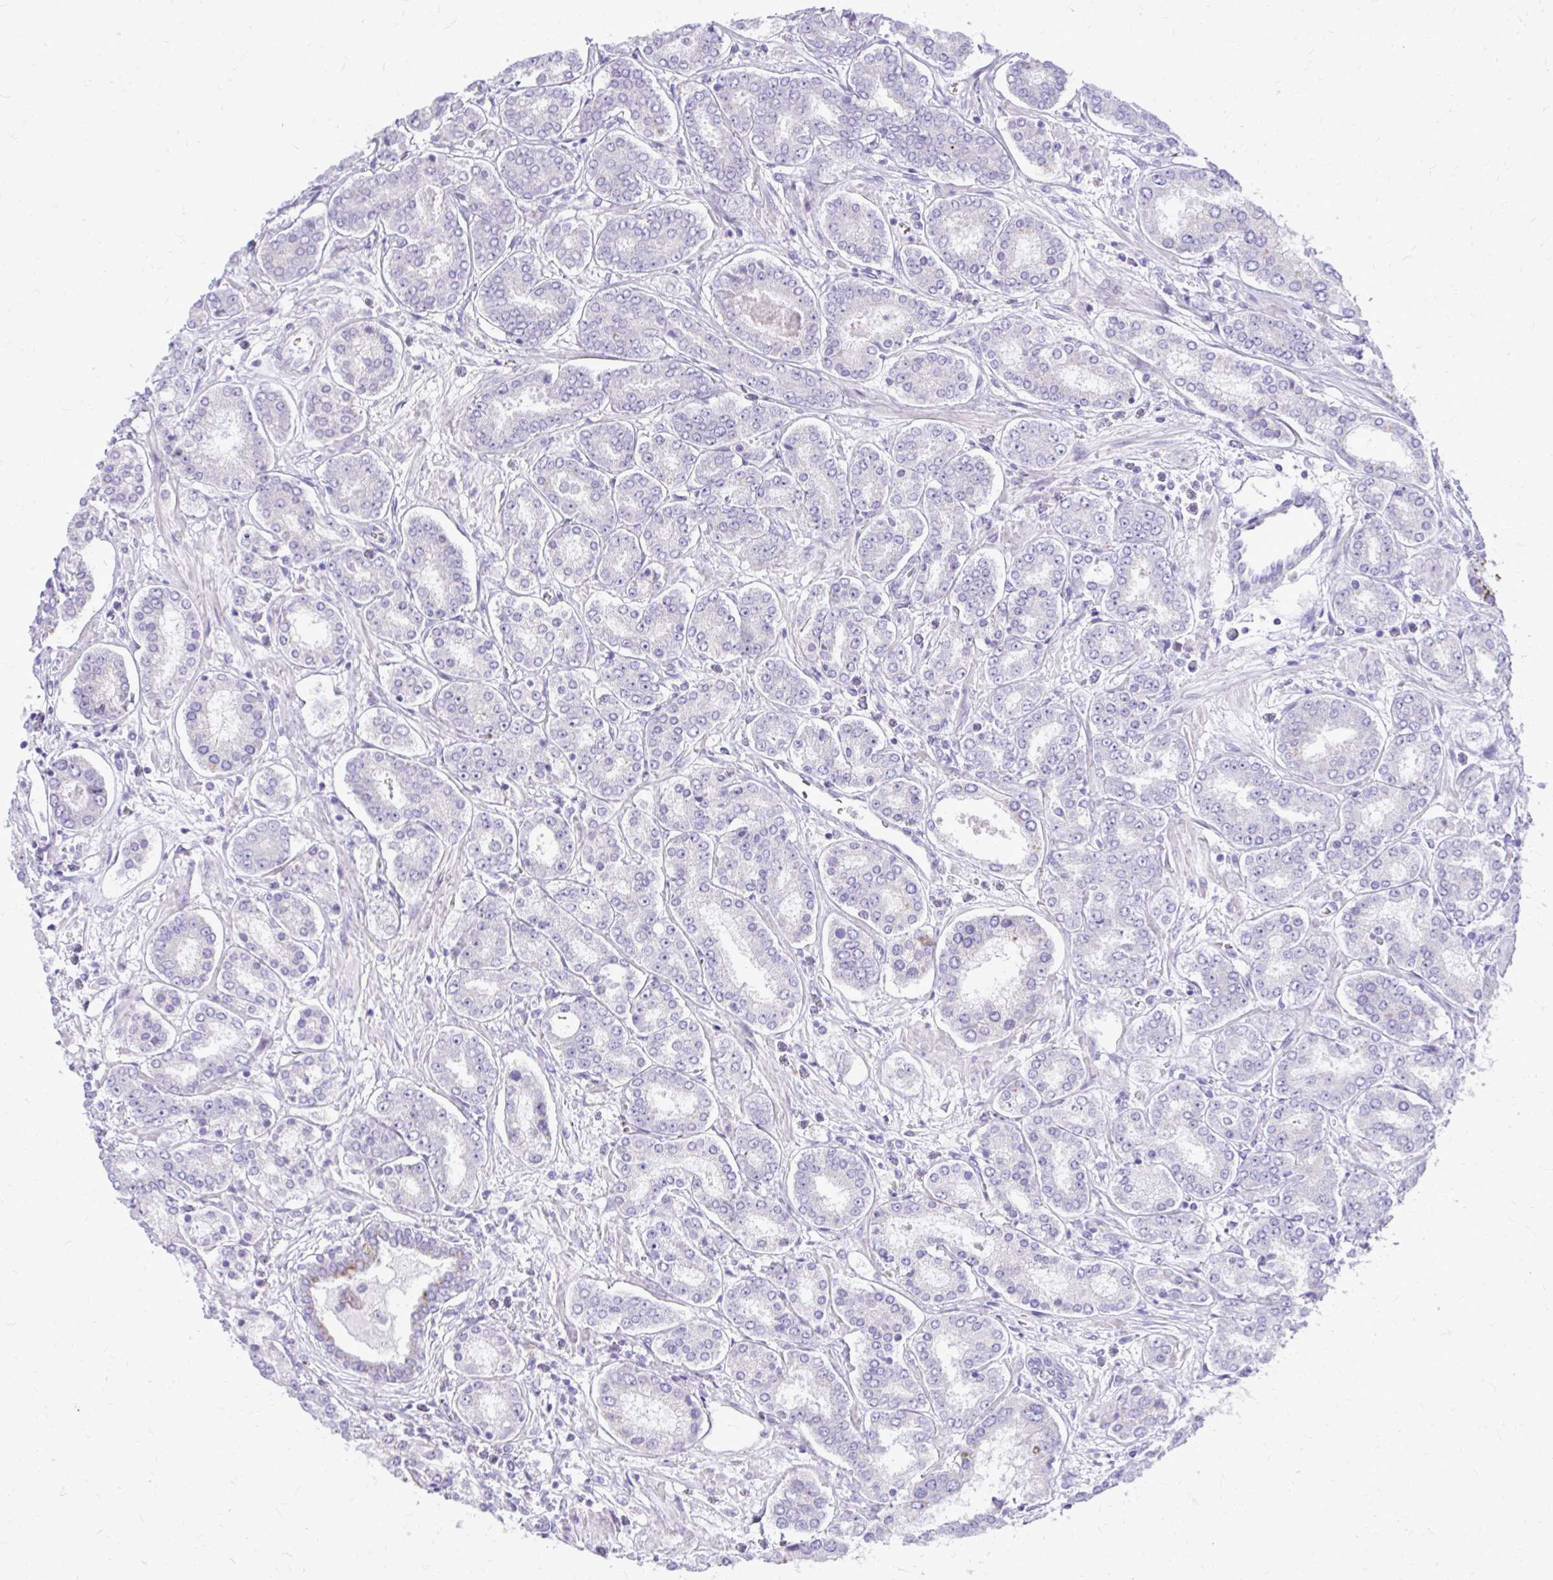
{"staining": {"intensity": "negative", "quantity": "none", "location": "none"}, "tissue": "prostate cancer", "cell_type": "Tumor cells", "image_type": "cancer", "snomed": [{"axis": "morphology", "description": "Adenocarcinoma, High grade"}, {"axis": "topography", "description": "Prostate"}], "caption": "High magnification brightfield microscopy of prostate cancer stained with DAB (3,3'-diaminobenzidine) (brown) and counterstained with hematoxylin (blue): tumor cells show no significant staining.", "gene": "BCL6B", "patient": {"sex": "male", "age": 72}}